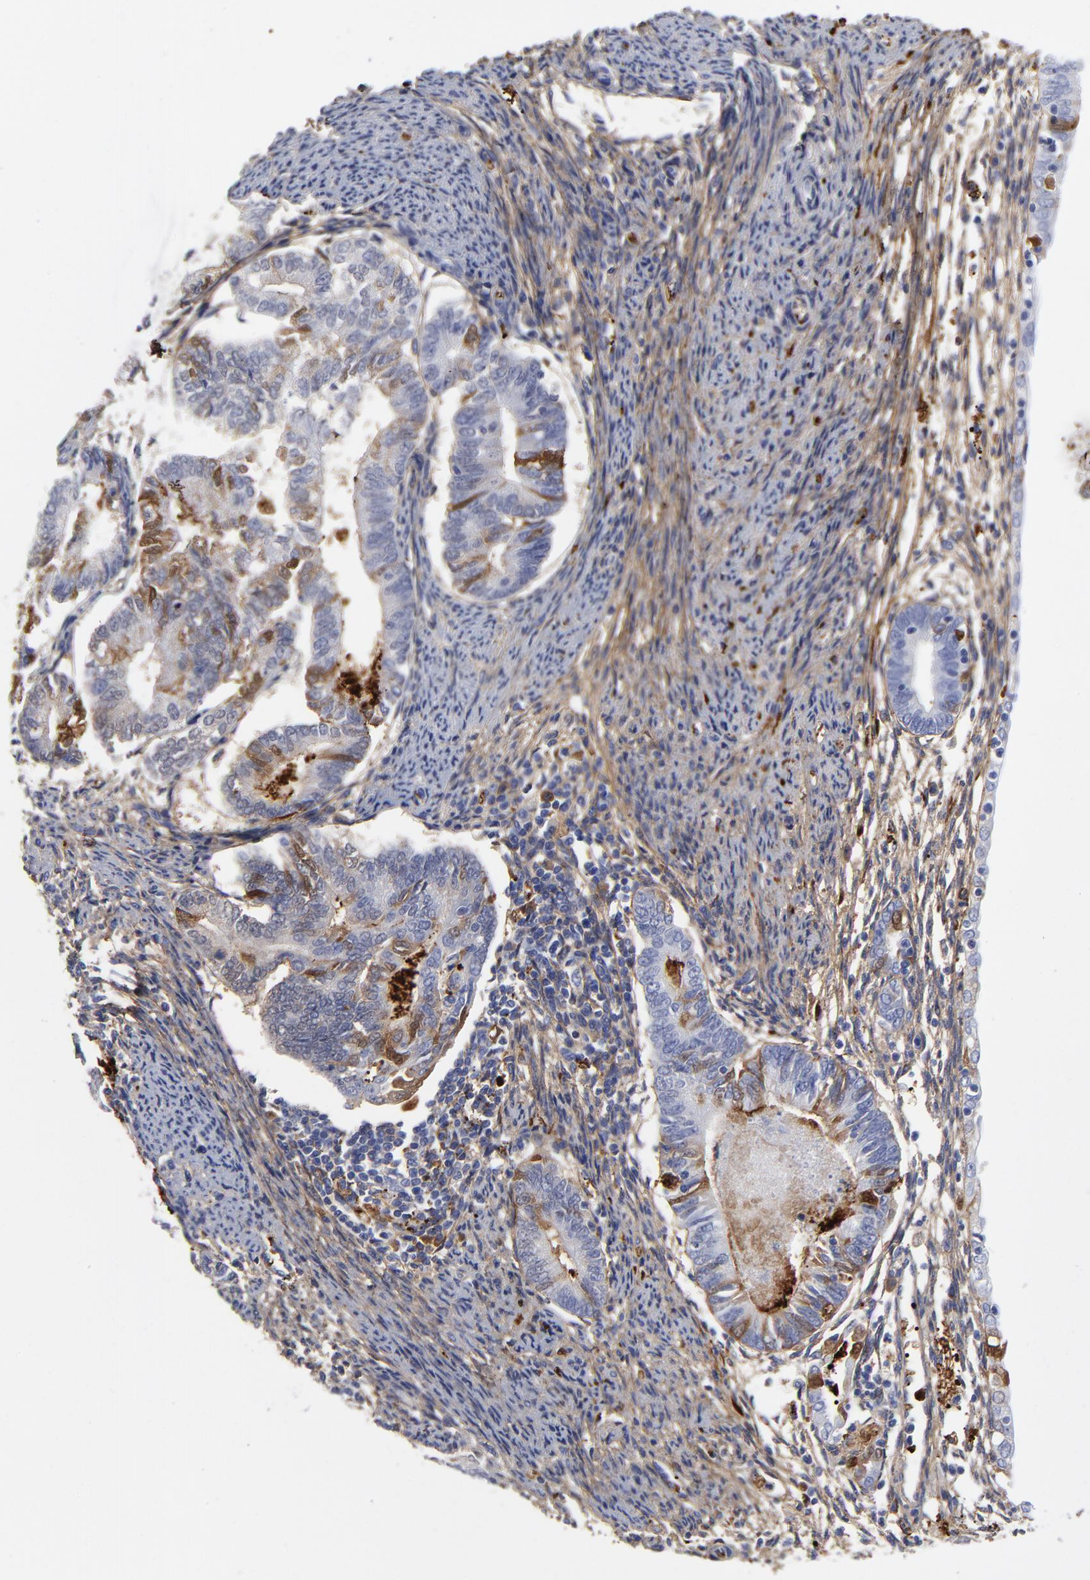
{"staining": {"intensity": "moderate", "quantity": "<25%", "location": "cytoplasmic/membranous"}, "tissue": "endometrial cancer", "cell_type": "Tumor cells", "image_type": "cancer", "snomed": [{"axis": "morphology", "description": "Adenocarcinoma, NOS"}, {"axis": "topography", "description": "Endometrium"}], "caption": "Immunohistochemical staining of human endometrial cancer (adenocarcinoma) exhibits low levels of moderate cytoplasmic/membranous expression in approximately <25% of tumor cells.", "gene": "DCN", "patient": {"sex": "female", "age": 63}}